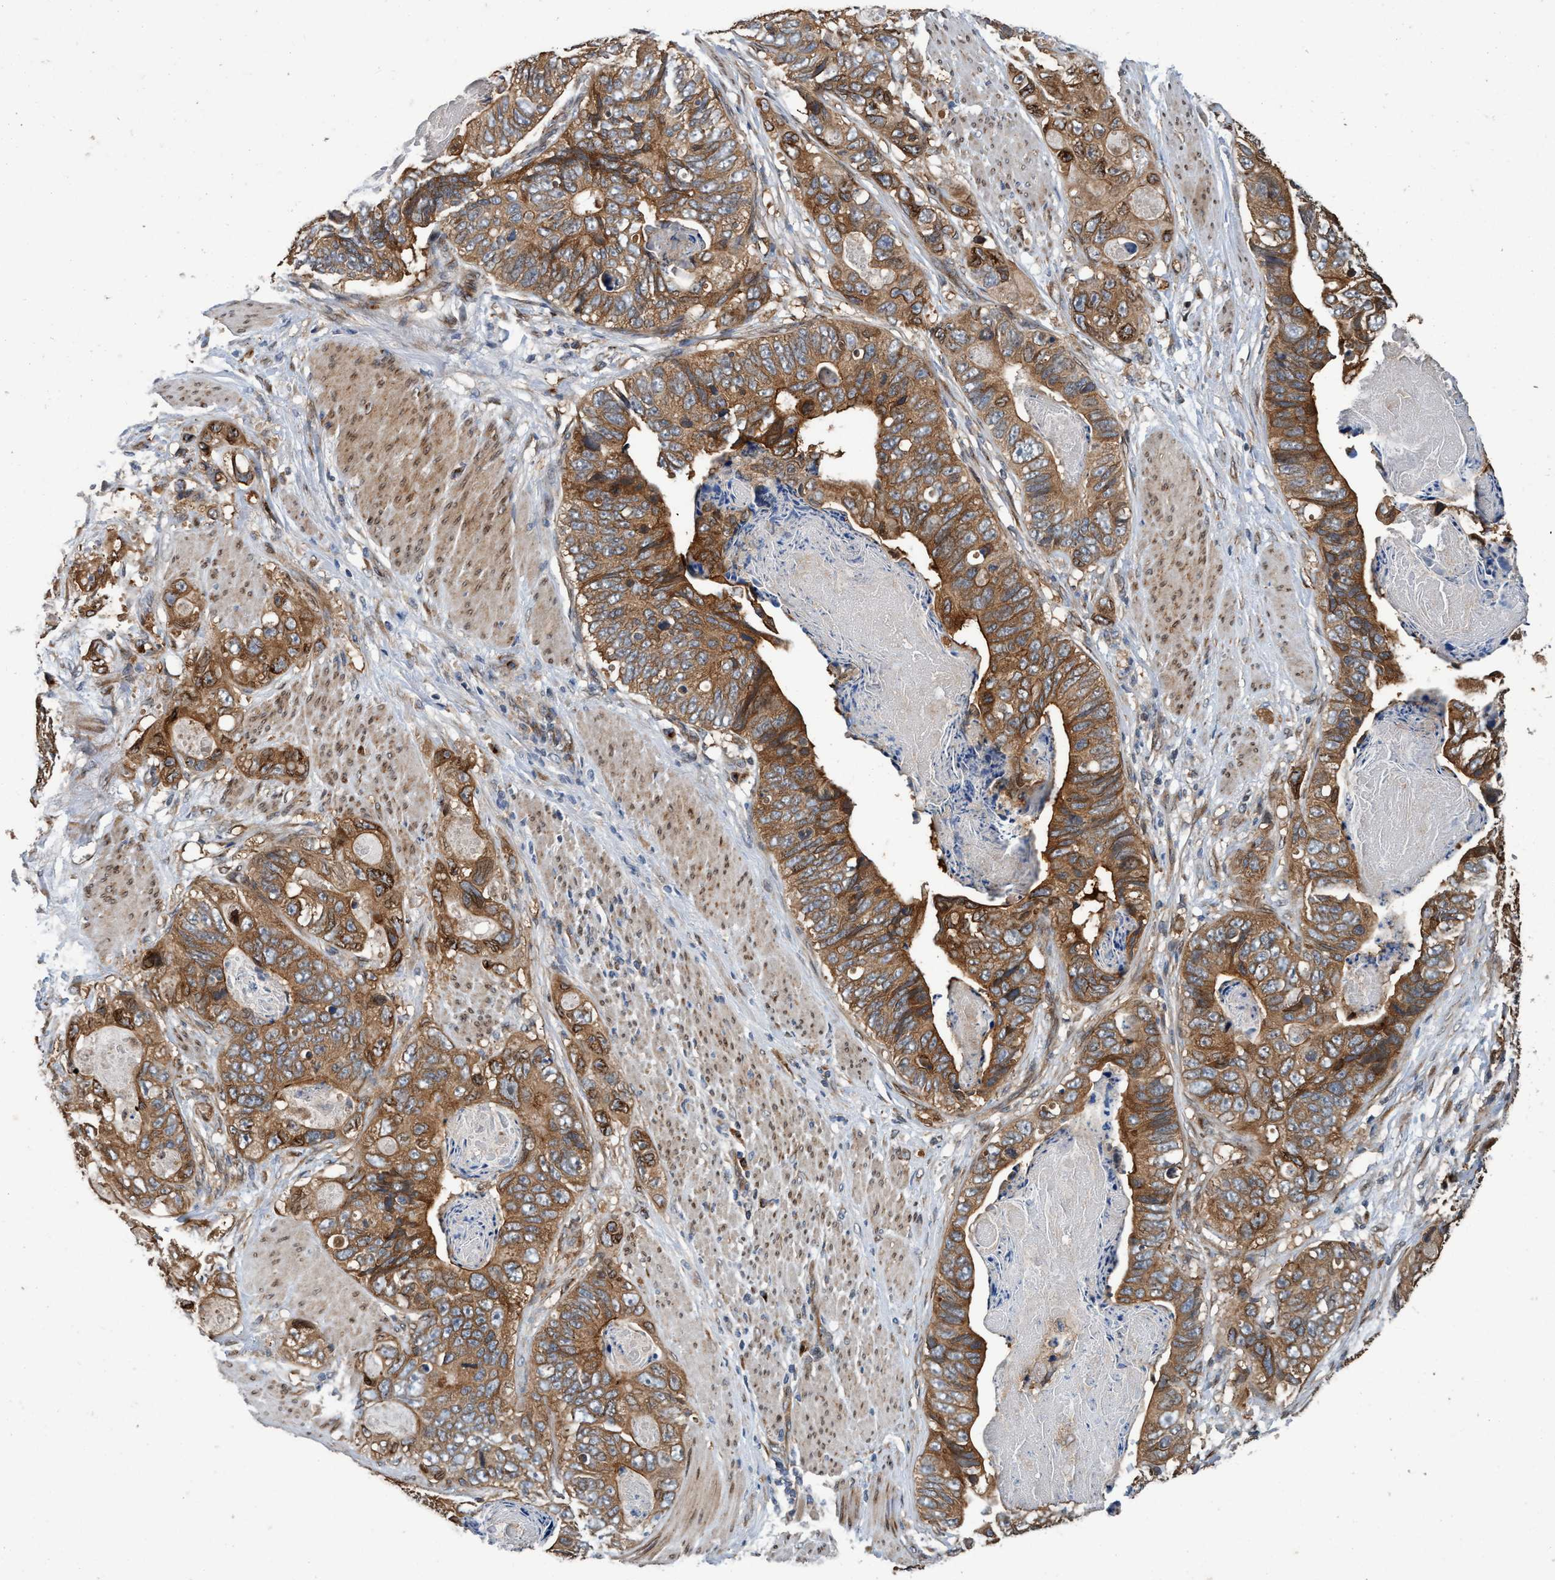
{"staining": {"intensity": "moderate", "quantity": ">75%", "location": "cytoplasmic/membranous"}, "tissue": "stomach cancer", "cell_type": "Tumor cells", "image_type": "cancer", "snomed": [{"axis": "morphology", "description": "Adenocarcinoma, NOS"}, {"axis": "topography", "description": "Stomach"}], "caption": "Immunohistochemistry photomicrograph of neoplastic tissue: adenocarcinoma (stomach) stained using immunohistochemistry (IHC) demonstrates medium levels of moderate protein expression localized specifically in the cytoplasmic/membranous of tumor cells, appearing as a cytoplasmic/membranous brown color.", "gene": "MACC1", "patient": {"sex": "female", "age": 89}}